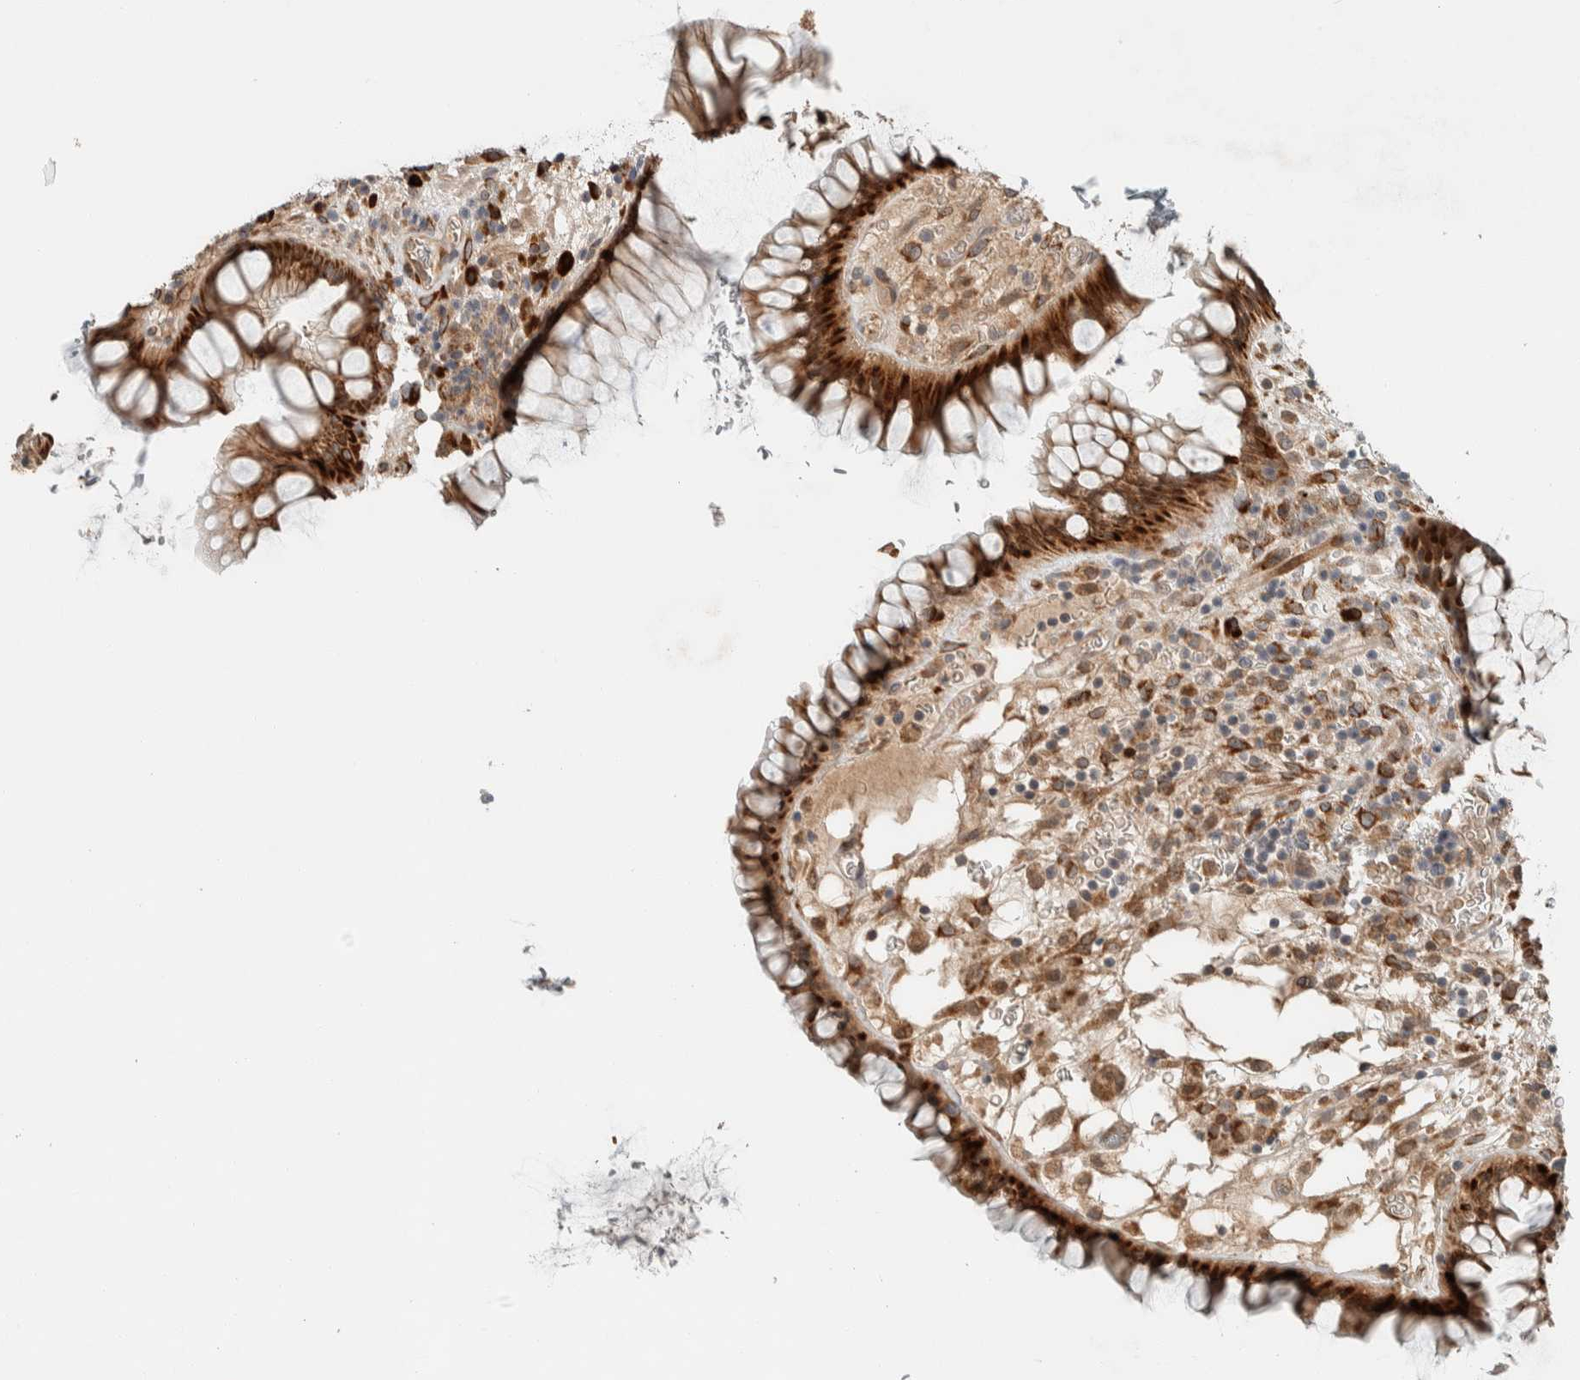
{"staining": {"intensity": "strong", "quantity": ">75%", "location": "cytoplasmic/membranous"}, "tissue": "rectum", "cell_type": "Glandular cells", "image_type": "normal", "snomed": [{"axis": "morphology", "description": "Normal tissue, NOS"}, {"axis": "topography", "description": "Rectum"}], "caption": "The image exhibits immunohistochemical staining of unremarkable rectum. There is strong cytoplasmic/membranous expression is identified in approximately >75% of glandular cells.", "gene": "CTBP2", "patient": {"sex": "male", "age": 51}}